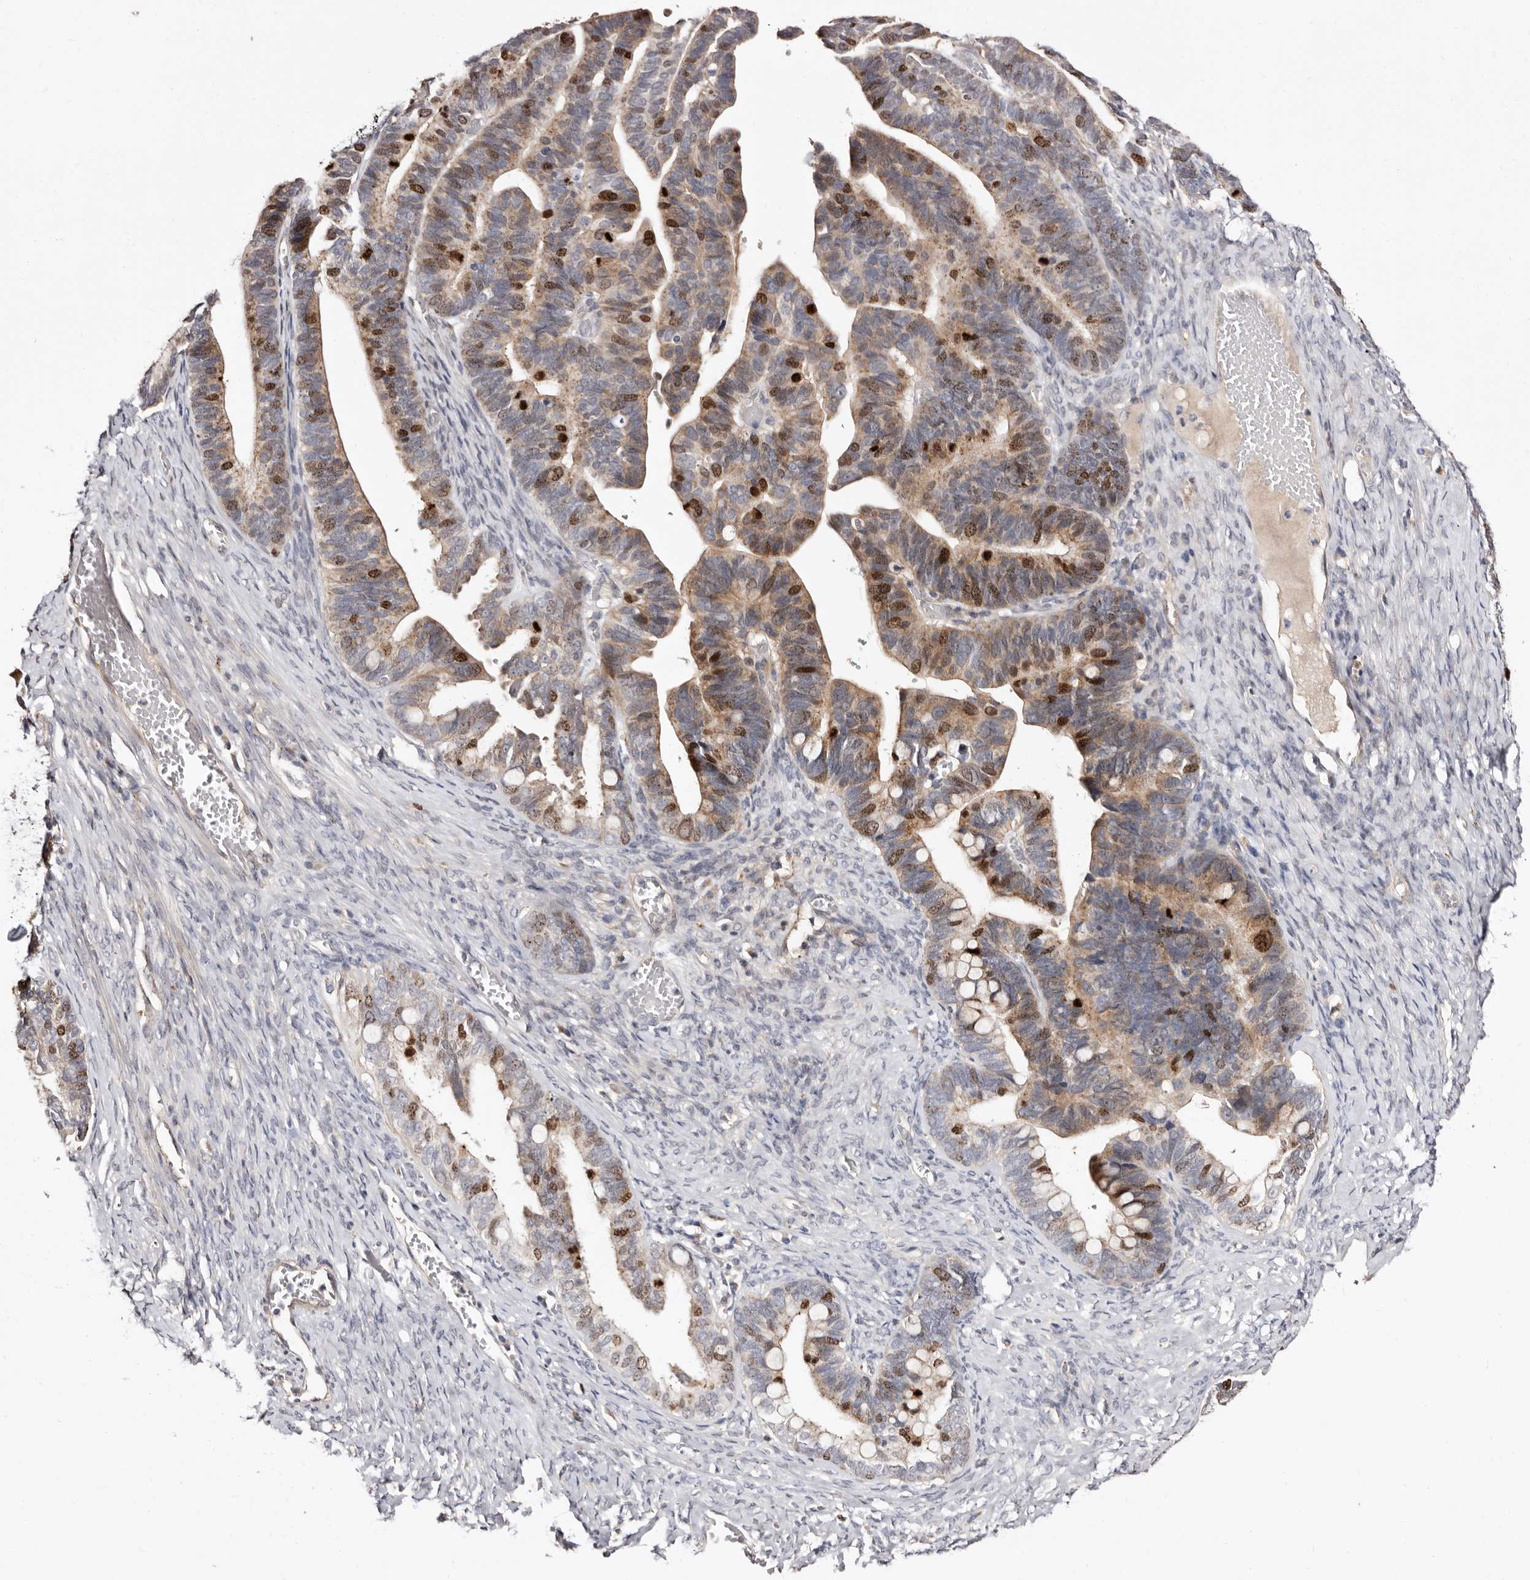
{"staining": {"intensity": "moderate", "quantity": ">75%", "location": "cytoplasmic/membranous,nuclear"}, "tissue": "ovarian cancer", "cell_type": "Tumor cells", "image_type": "cancer", "snomed": [{"axis": "morphology", "description": "Cystadenocarcinoma, serous, NOS"}, {"axis": "topography", "description": "Ovary"}], "caption": "A brown stain labels moderate cytoplasmic/membranous and nuclear staining of a protein in serous cystadenocarcinoma (ovarian) tumor cells. The staining was performed using DAB (3,3'-diaminobenzidine), with brown indicating positive protein expression. Nuclei are stained blue with hematoxylin.", "gene": "CDCA8", "patient": {"sex": "female", "age": 56}}